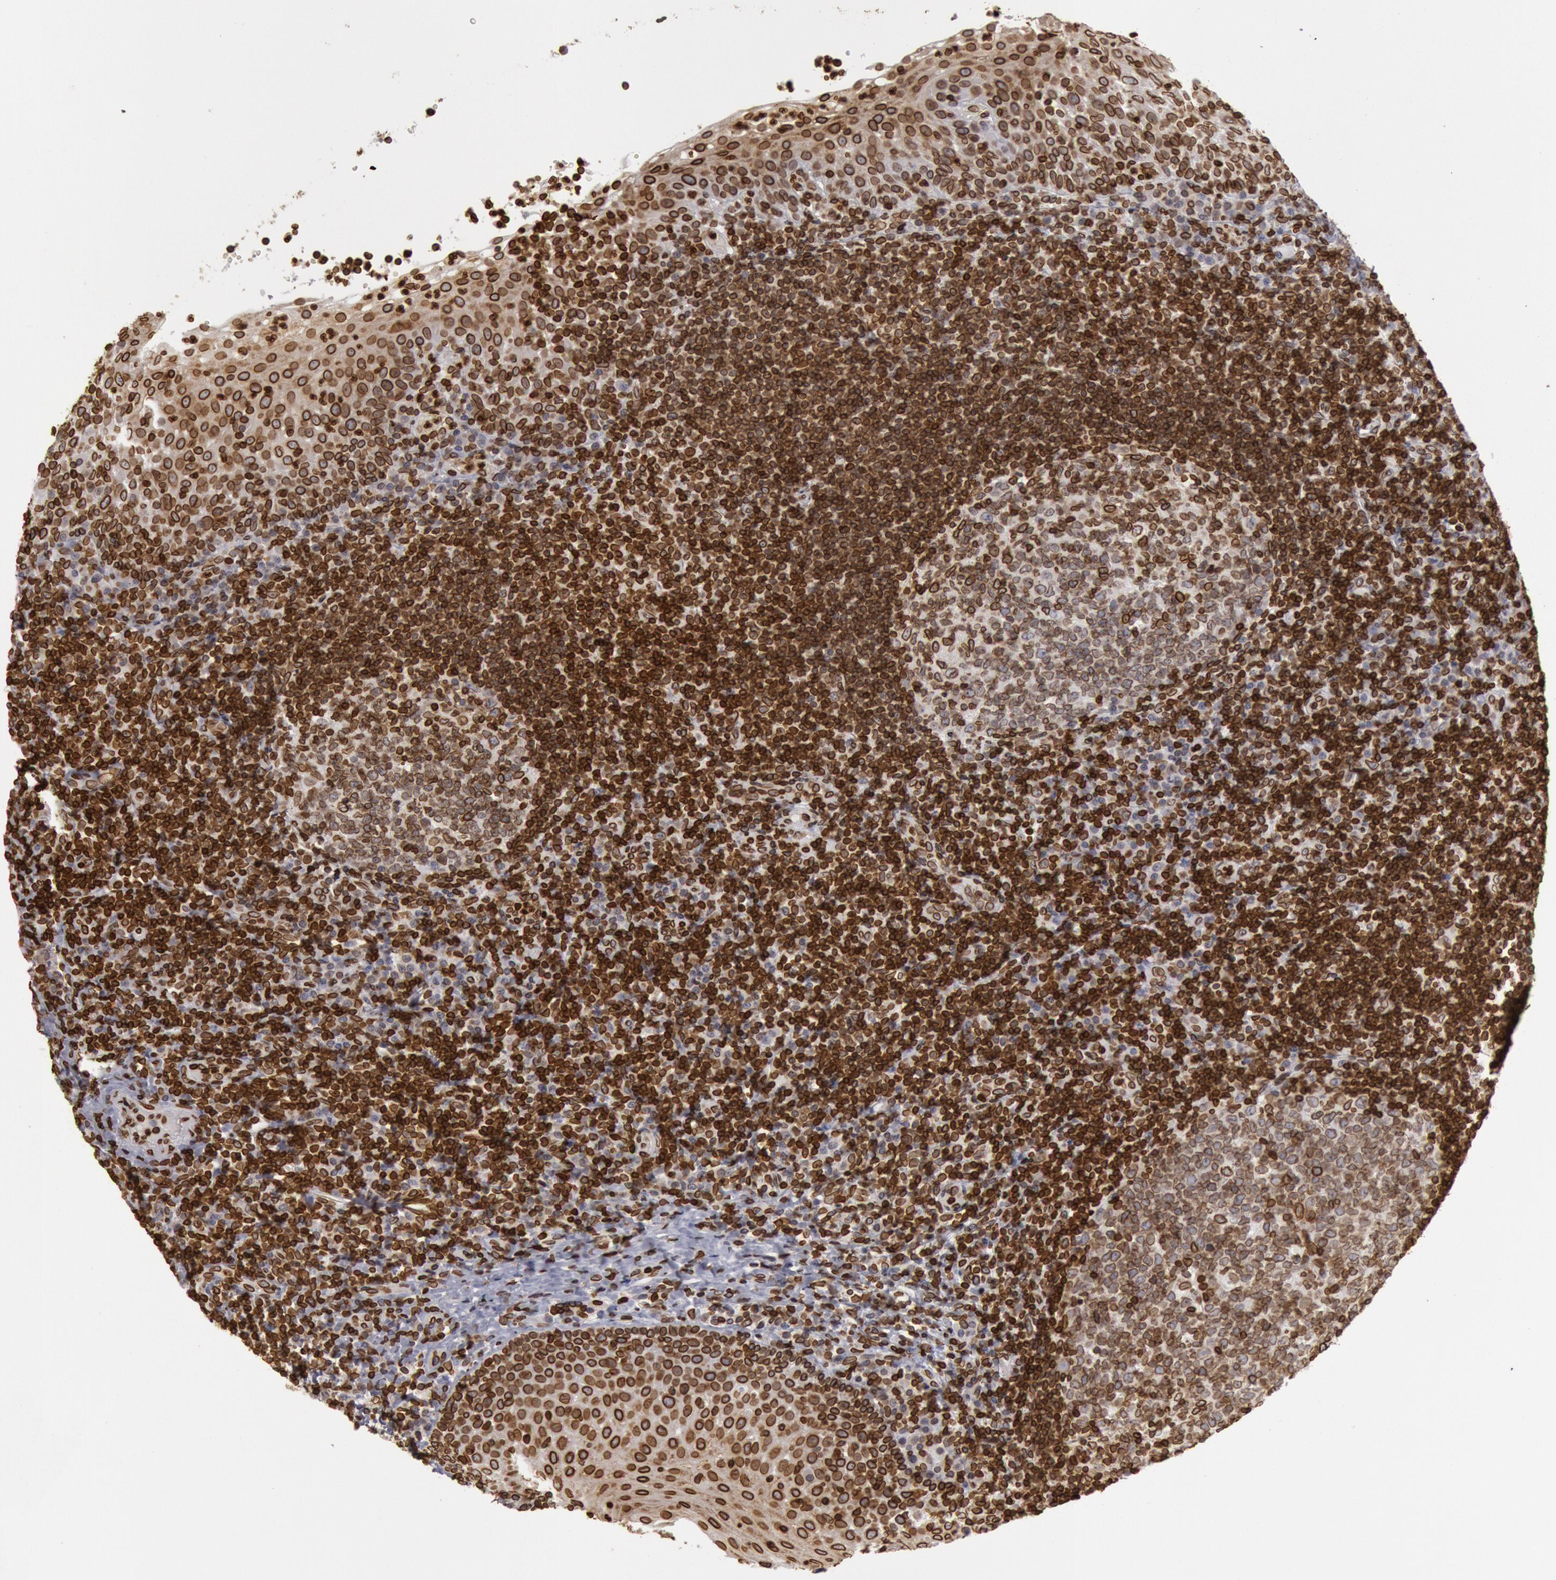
{"staining": {"intensity": "strong", "quantity": ">75%", "location": "nuclear"}, "tissue": "tonsil", "cell_type": "Germinal center cells", "image_type": "normal", "snomed": [{"axis": "morphology", "description": "Normal tissue, NOS"}, {"axis": "topography", "description": "Tonsil"}], "caption": "DAB immunohistochemical staining of normal human tonsil exhibits strong nuclear protein positivity in about >75% of germinal center cells.", "gene": "SUN2", "patient": {"sex": "female", "age": 40}}